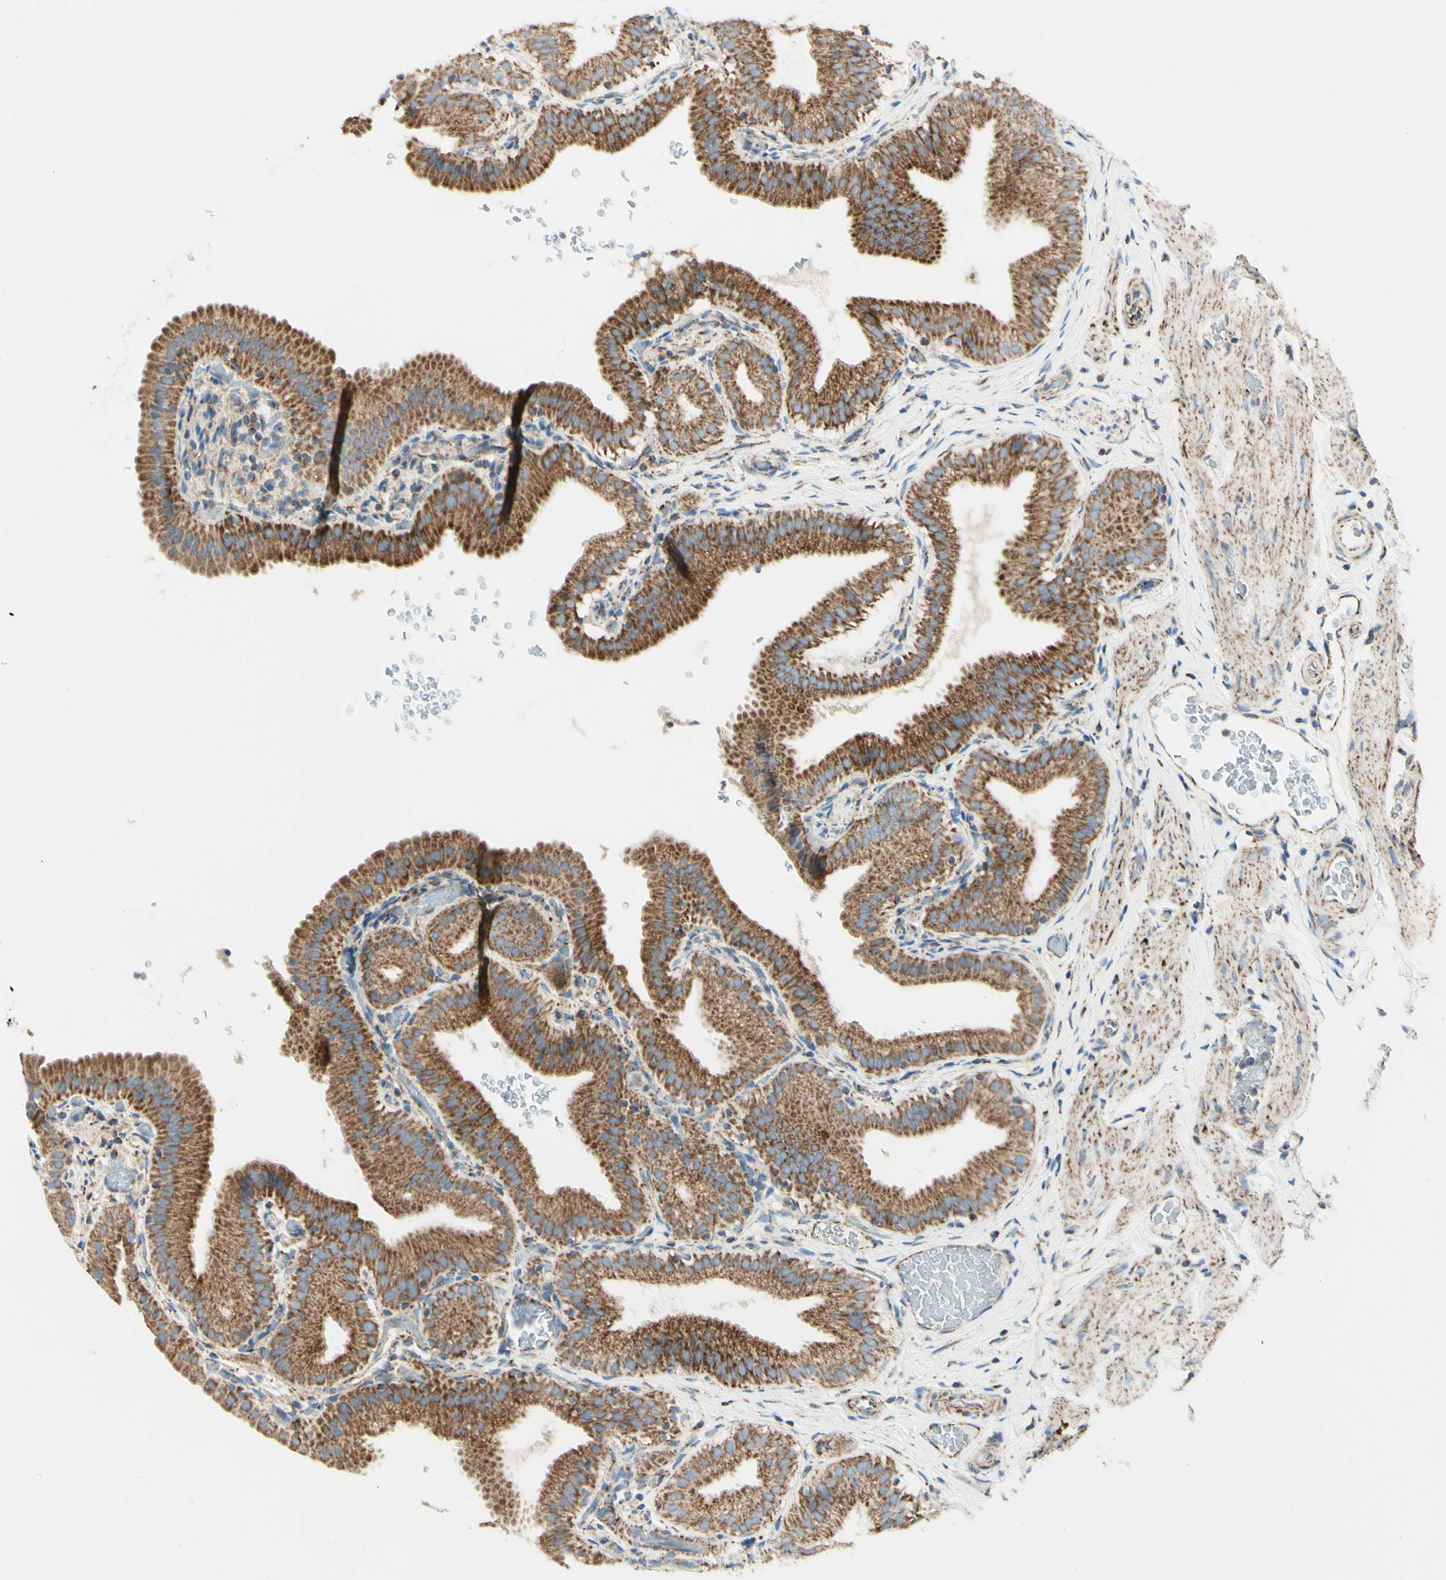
{"staining": {"intensity": "moderate", "quantity": ">75%", "location": "cytoplasmic/membranous"}, "tissue": "gallbladder", "cell_type": "Glandular cells", "image_type": "normal", "snomed": [{"axis": "morphology", "description": "Normal tissue, NOS"}, {"axis": "topography", "description": "Gallbladder"}], "caption": "Protein staining by immunohistochemistry (IHC) demonstrates moderate cytoplasmic/membranous staining in about >75% of glandular cells in normal gallbladder.", "gene": "ARMC10", "patient": {"sex": "male", "age": 54}}